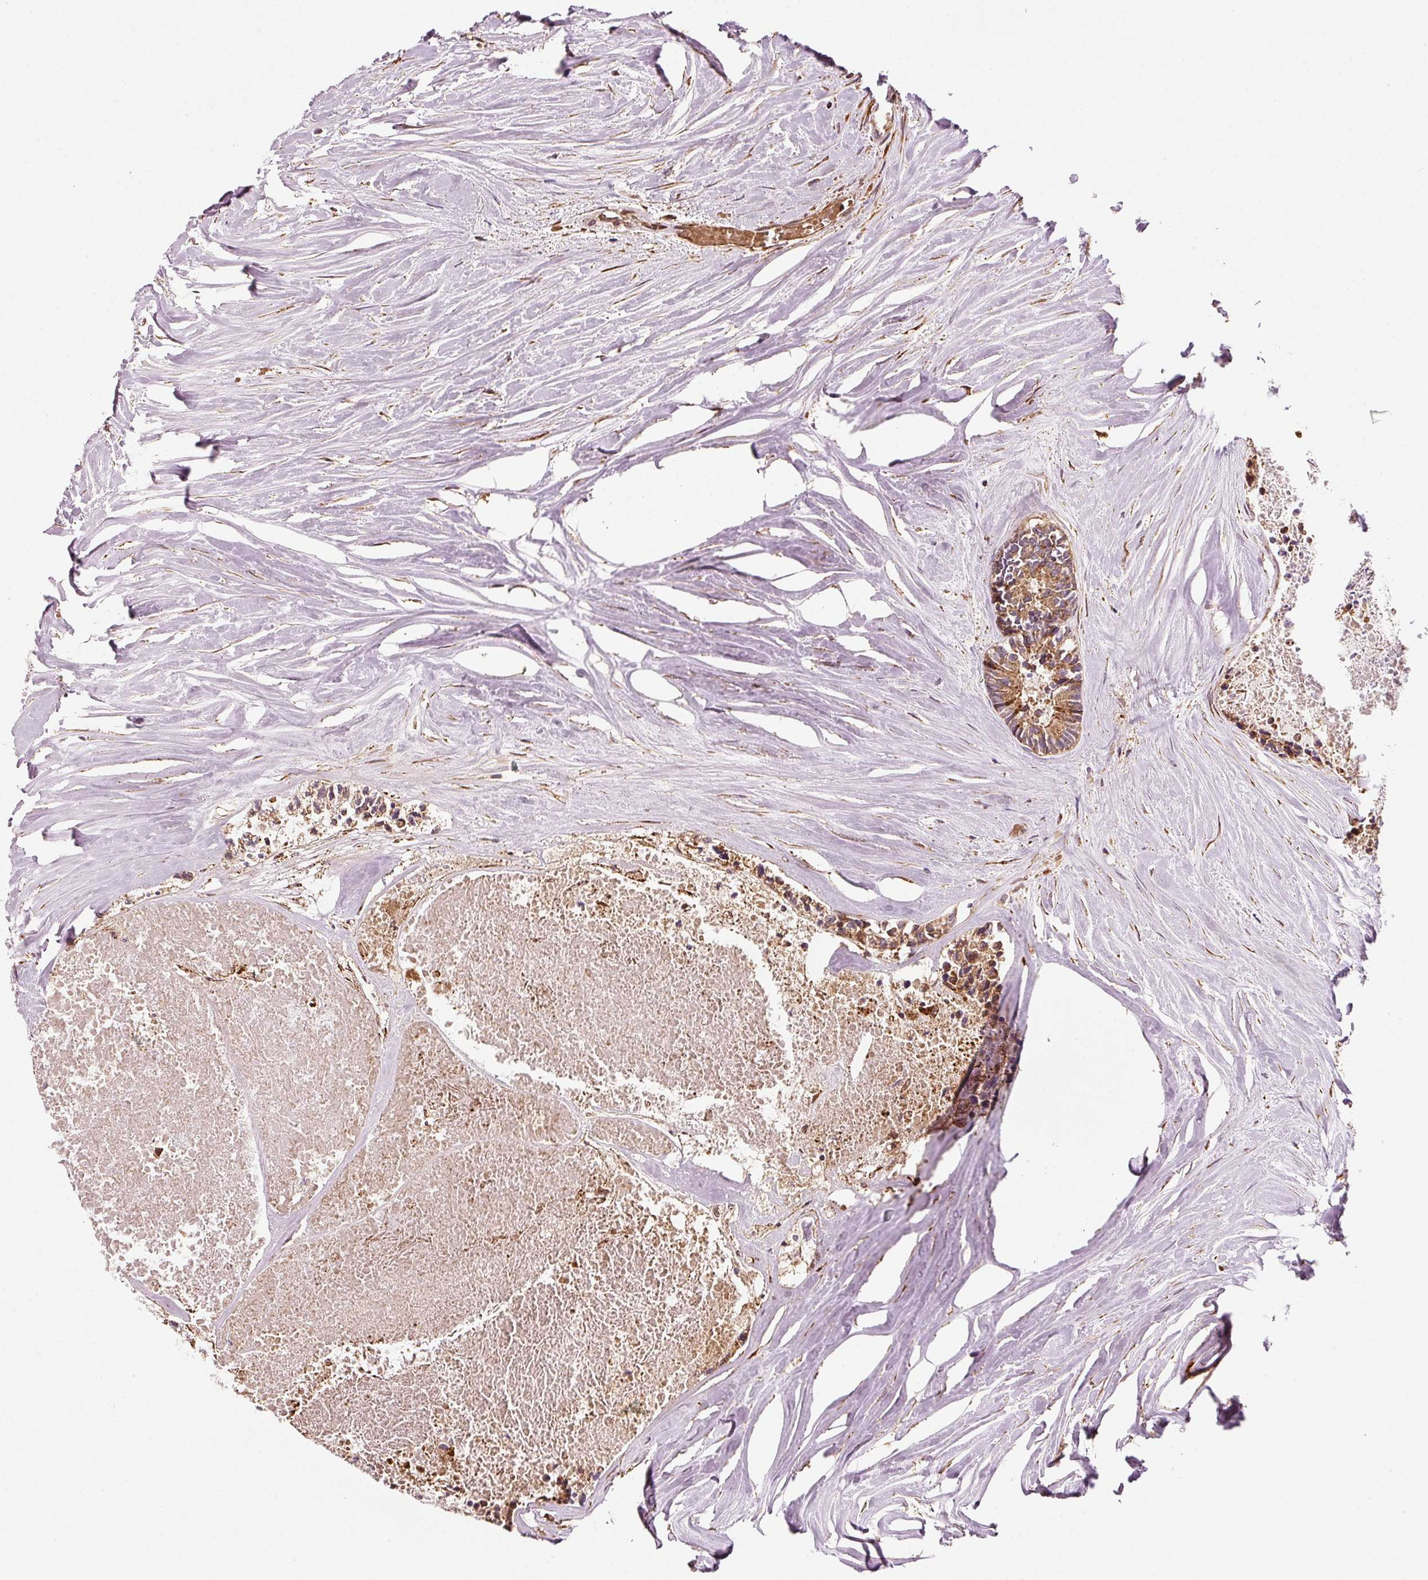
{"staining": {"intensity": "moderate", "quantity": ">75%", "location": "cytoplasmic/membranous"}, "tissue": "colorectal cancer", "cell_type": "Tumor cells", "image_type": "cancer", "snomed": [{"axis": "morphology", "description": "Adenocarcinoma, NOS"}, {"axis": "topography", "description": "Colon"}, {"axis": "topography", "description": "Rectum"}], "caption": "Colorectal adenocarcinoma tissue demonstrates moderate cytoplasmic/membranous expression in about >75% of tumor cells", "gene": "ISCU", "patient": {"sex": "male", "age": 57}}